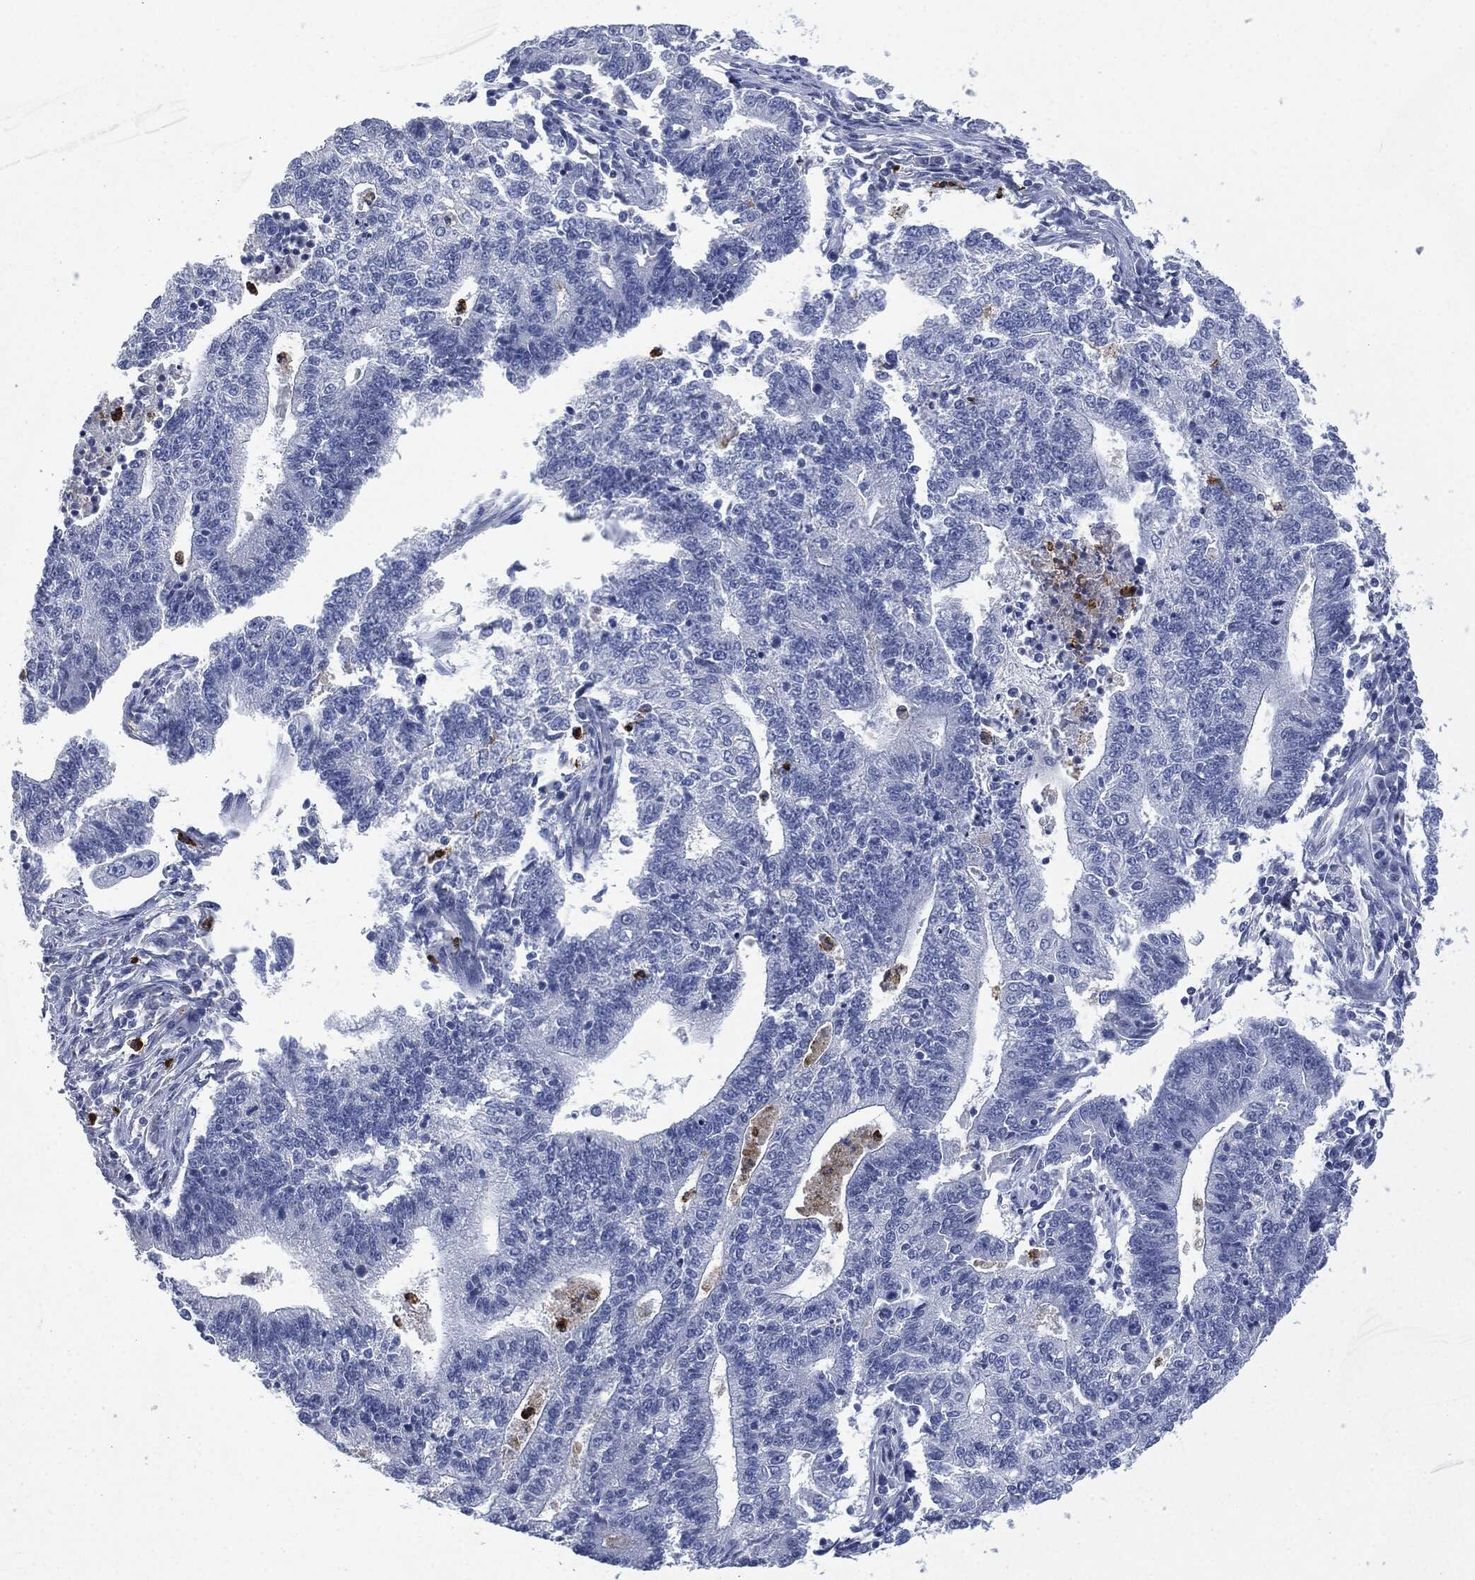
{"staining": {"intensity": "negative", "quantity": "none", "location": "none"}, "tissue": "endometrial cancer", "cell_type": "Tumor cells", "image_type": "cancer", "snomed": [{"axis": "morphology", "description": "Adenocarcinoma, NOS"}, {"axis": "topography", "description": "Uterus"}, {"axis": "topography", "description": "Endometrium"}], "caption": "Protein analysis of endometrial adenocarcinoma displays no significant positivity in tumor cells. (Stains: DAB (3,3'-diaminobenzidine) immunohistochemistry with hematoxylin counter stain, Microscopy: brightfield microscopy at high magnification).", "gene": "CEACAM8", "patient": {"sex": "female", "age": 54}}